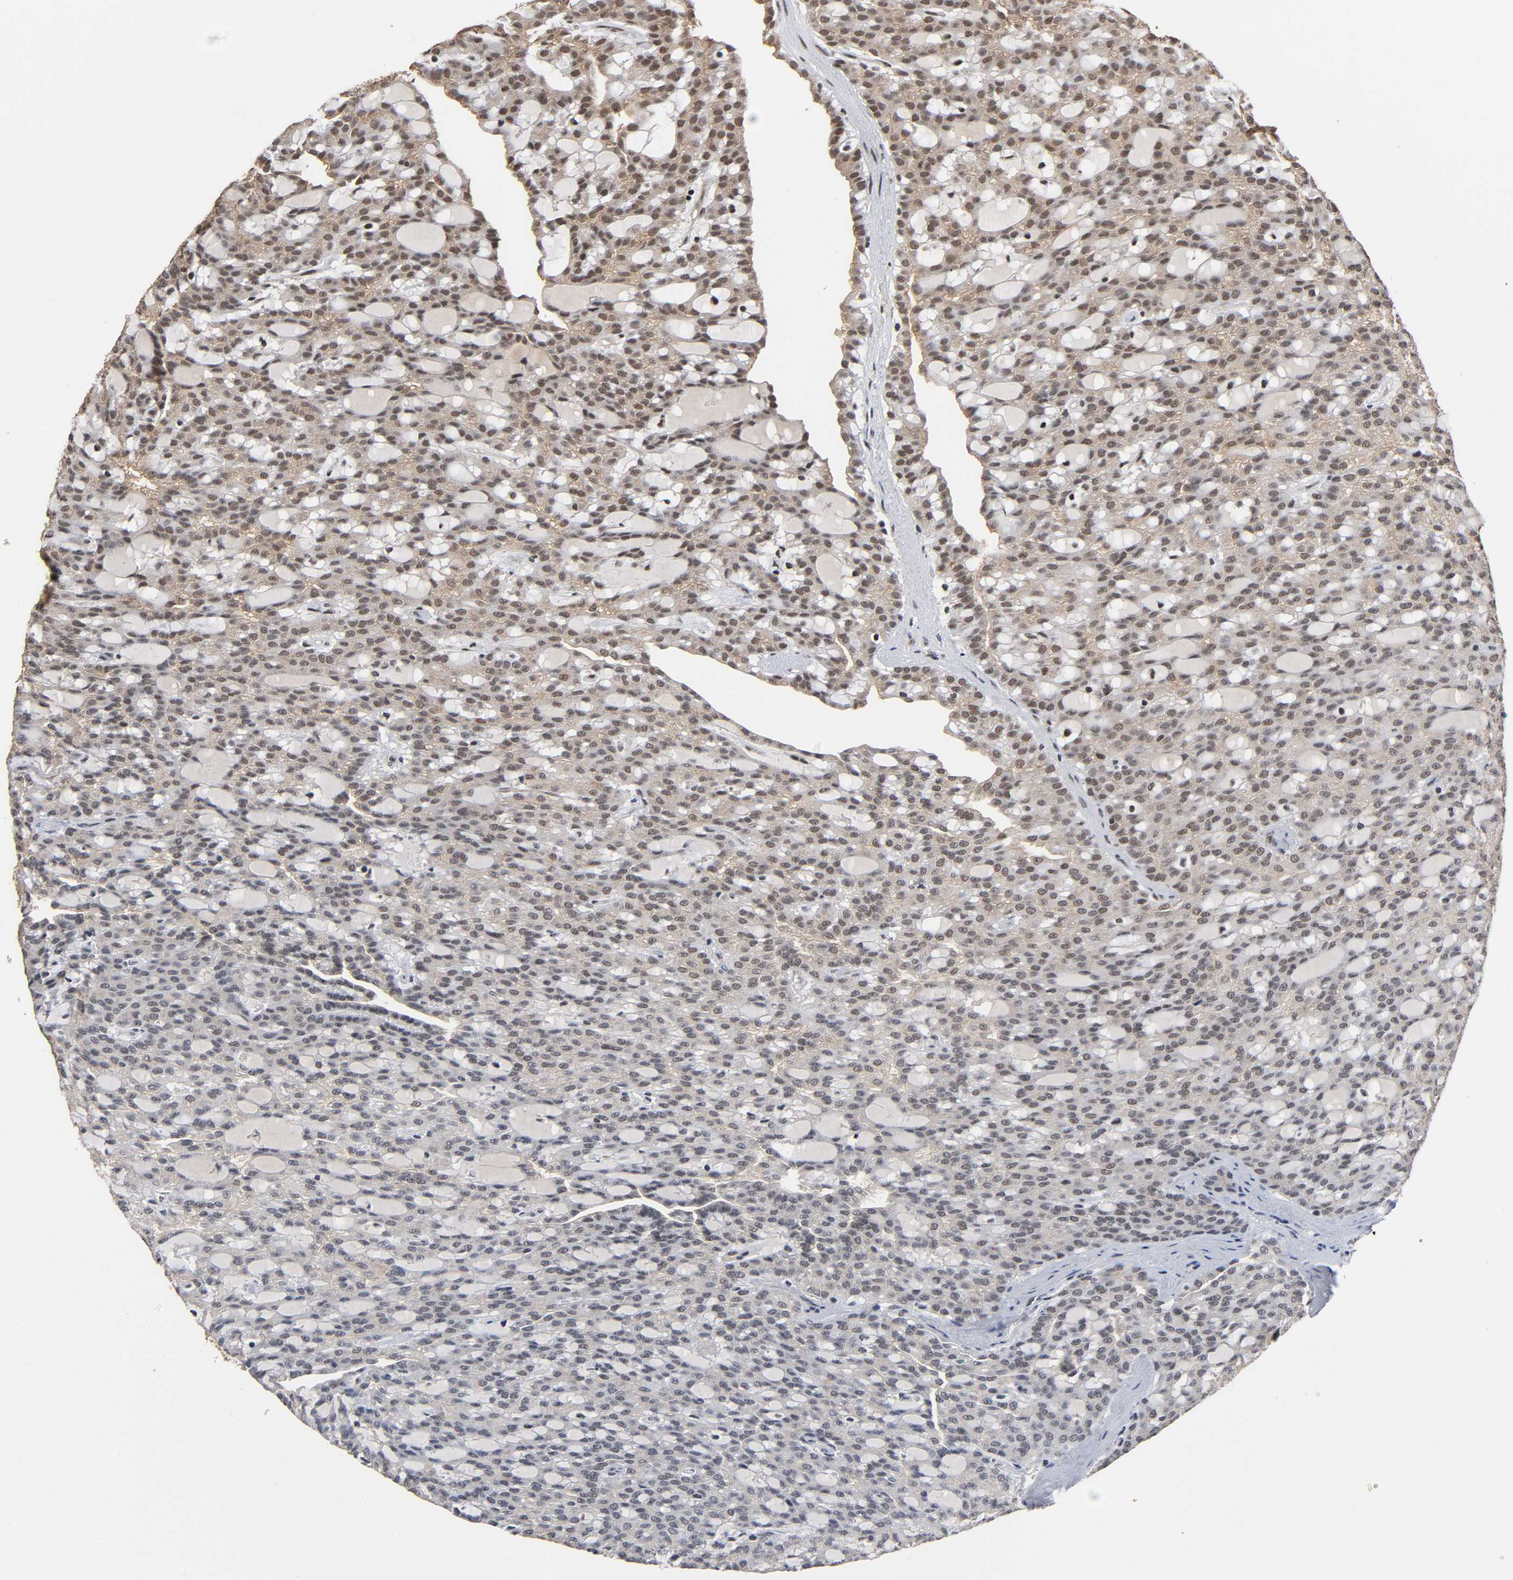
{"staining": {"intensity": "weak", "quantity": "25%-75%", "location": "cytoplasmic/membranous,nuclear"}, "tissue": "renal cancer", "cell_type": "Tumor cells", "image_type": "cancer", "snomed": [{"axis": "morphology", "description": "Adenocarcinoma, NOS"}, {"axis": "topography", "description": "Kidney"}], "caption": "A brown stain shows weak cytoplasmic/membranous and nuclear expression of a protein in human renal cancer (adenocarcinoma) tumor cells. (DAB IHC, brown staining for protein, blue staining for nuclei).", "gene": "ZNF384", "patient": {"sex": "male", "age": 63}}